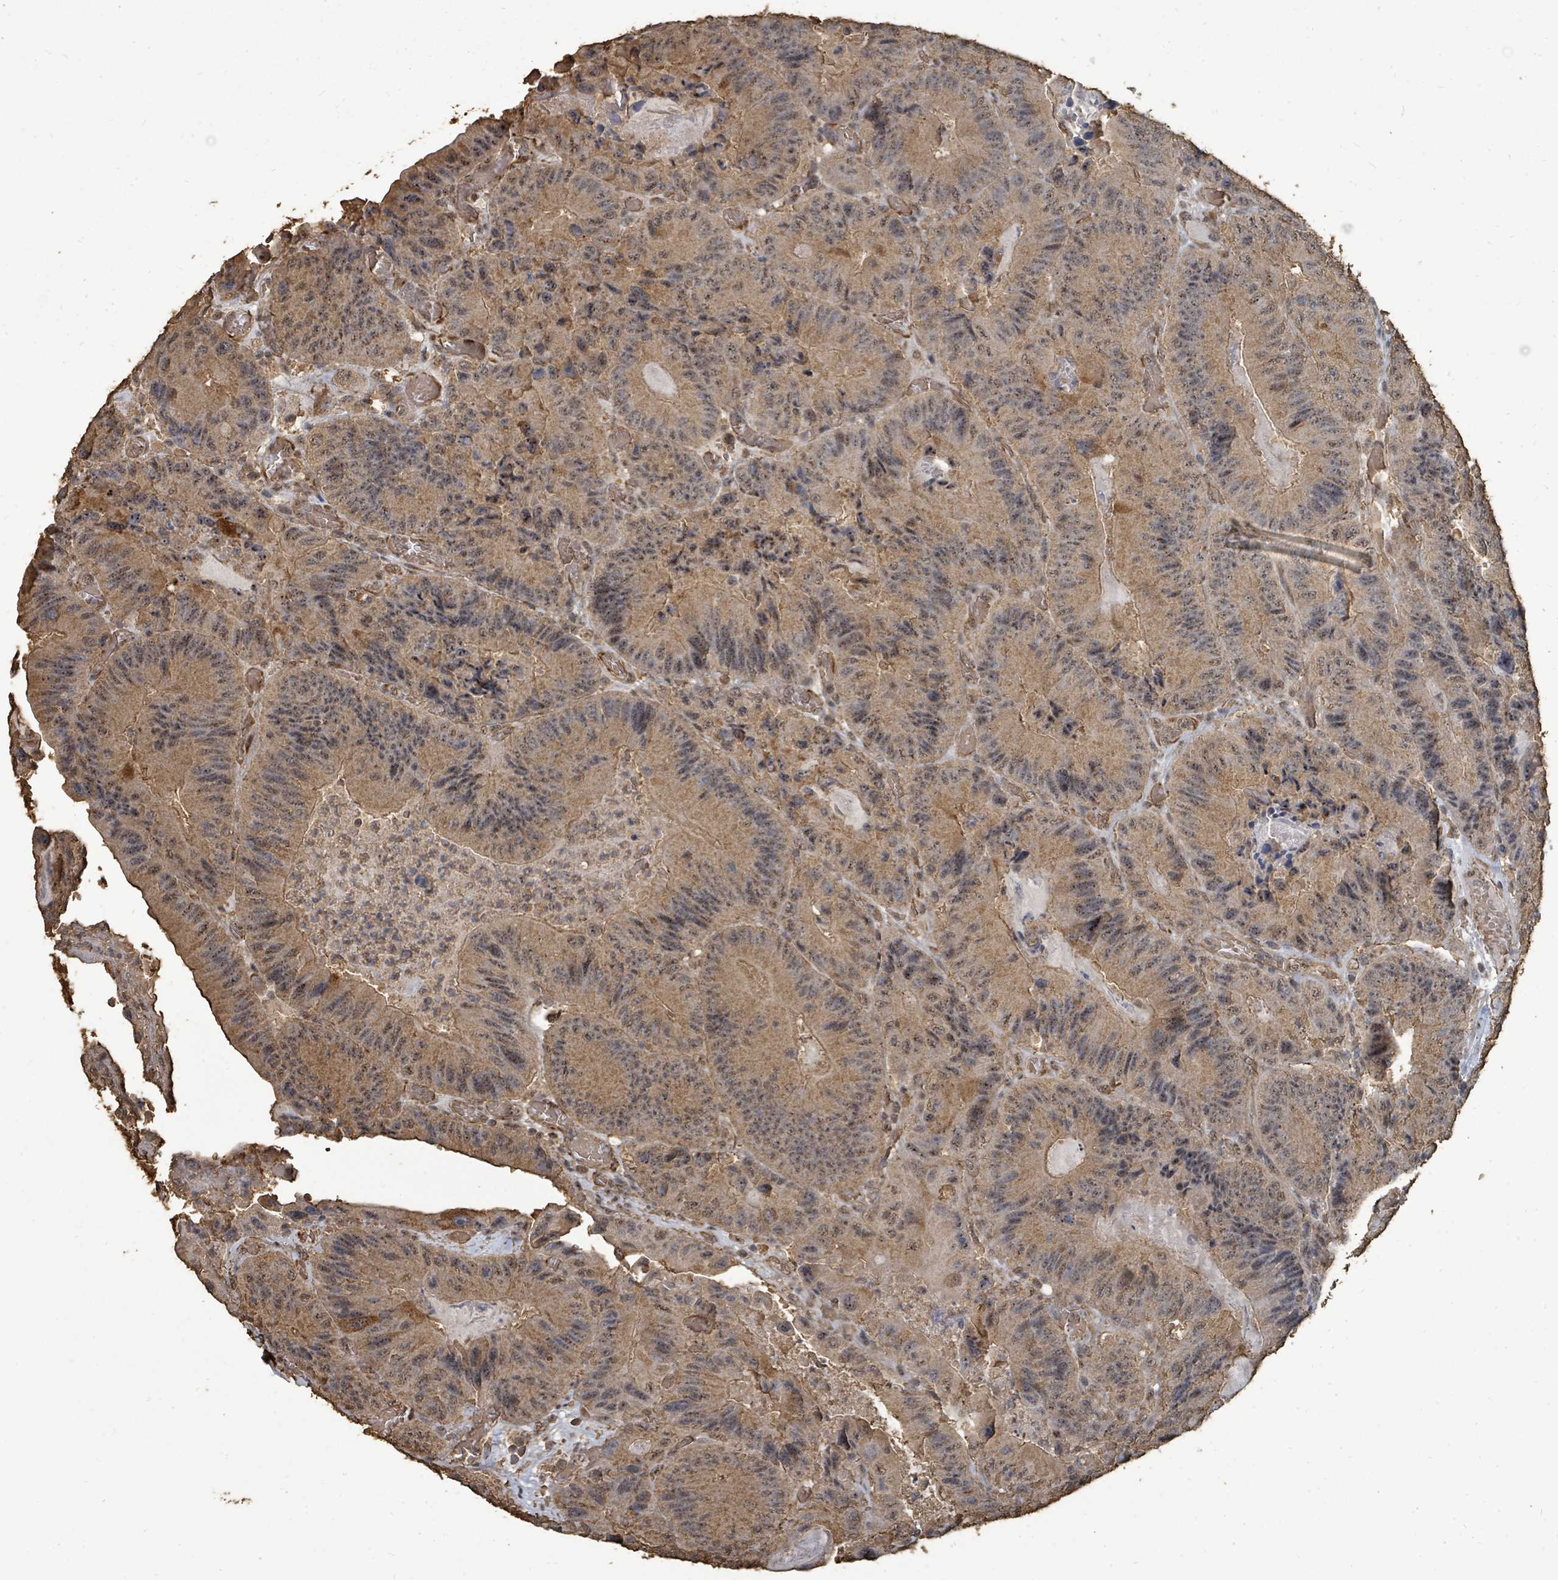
{"staining": {"intensity": "moderate", "quantity": ">75%", "location": "cytoplasmic/membranous,nuclear"}, "tissue": "colorectal cancer", "cell_type": "Tumor cells", "image_type": "cancer", "snomed": [{"axis": "morphology", "description": "Adenocarcinoma, NOS"}, {"axis": "topography", "description": "Colon"}], "caption": "IHC (DAB (3,3'-diaminobenzidine)) staining of adenocarcinoma (colorectal) demonstrates moderate cytoplasmic/membranous and nuclear protein staining in approximately >75% of tumor cells. The staining is performed using DAB brown chromogen to label protein expression. The nuclei are counter-stained blue using hematoxylin.", "gene": "C6orf52", "patient": {"sex": "female", "age": 86}}